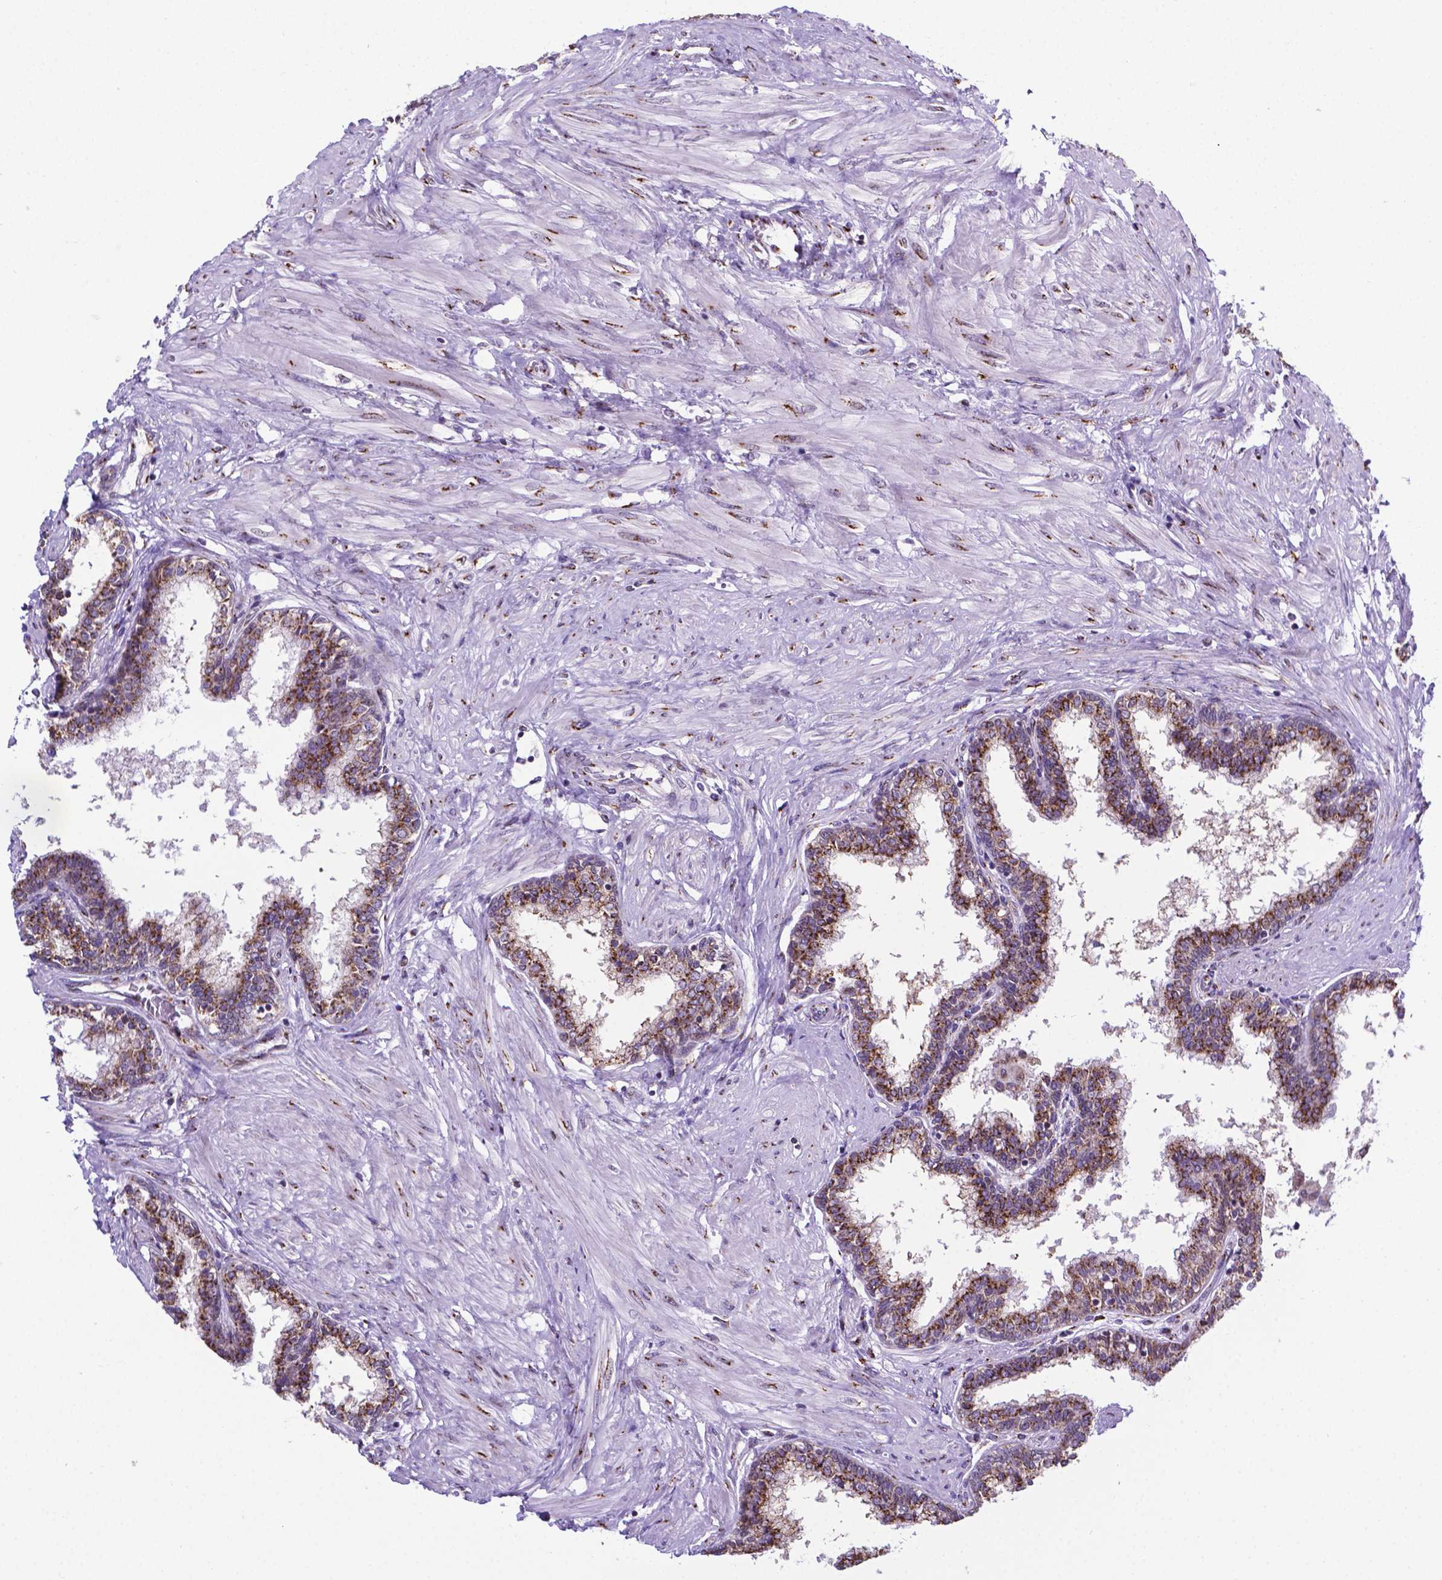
{"staining": {"intensity": "moderate", "quantity": ">75%", "location": "cytoplasmic/membranous"}, "tissue": "prostate", "cell_type": "Glandular cells", "image_type": "normal", "snomed": [{"axis": "morphology", "description": "Normal tissue, NOS"}, {"axis": "topography", "description": "Prostate"}], "caption": "IHC (DAB (3,3'-diaminobenzidine)) staining of unremarkable human prostate displays moderate cytoplasmic/membranous protein expression in about >75% of glandular cells. Immunohistochemistry (ihc) stains the protein in brown and the nuclei are stained blue.", "gene": "MRPL10", "patient": {"sex": "male", "age": 55}}